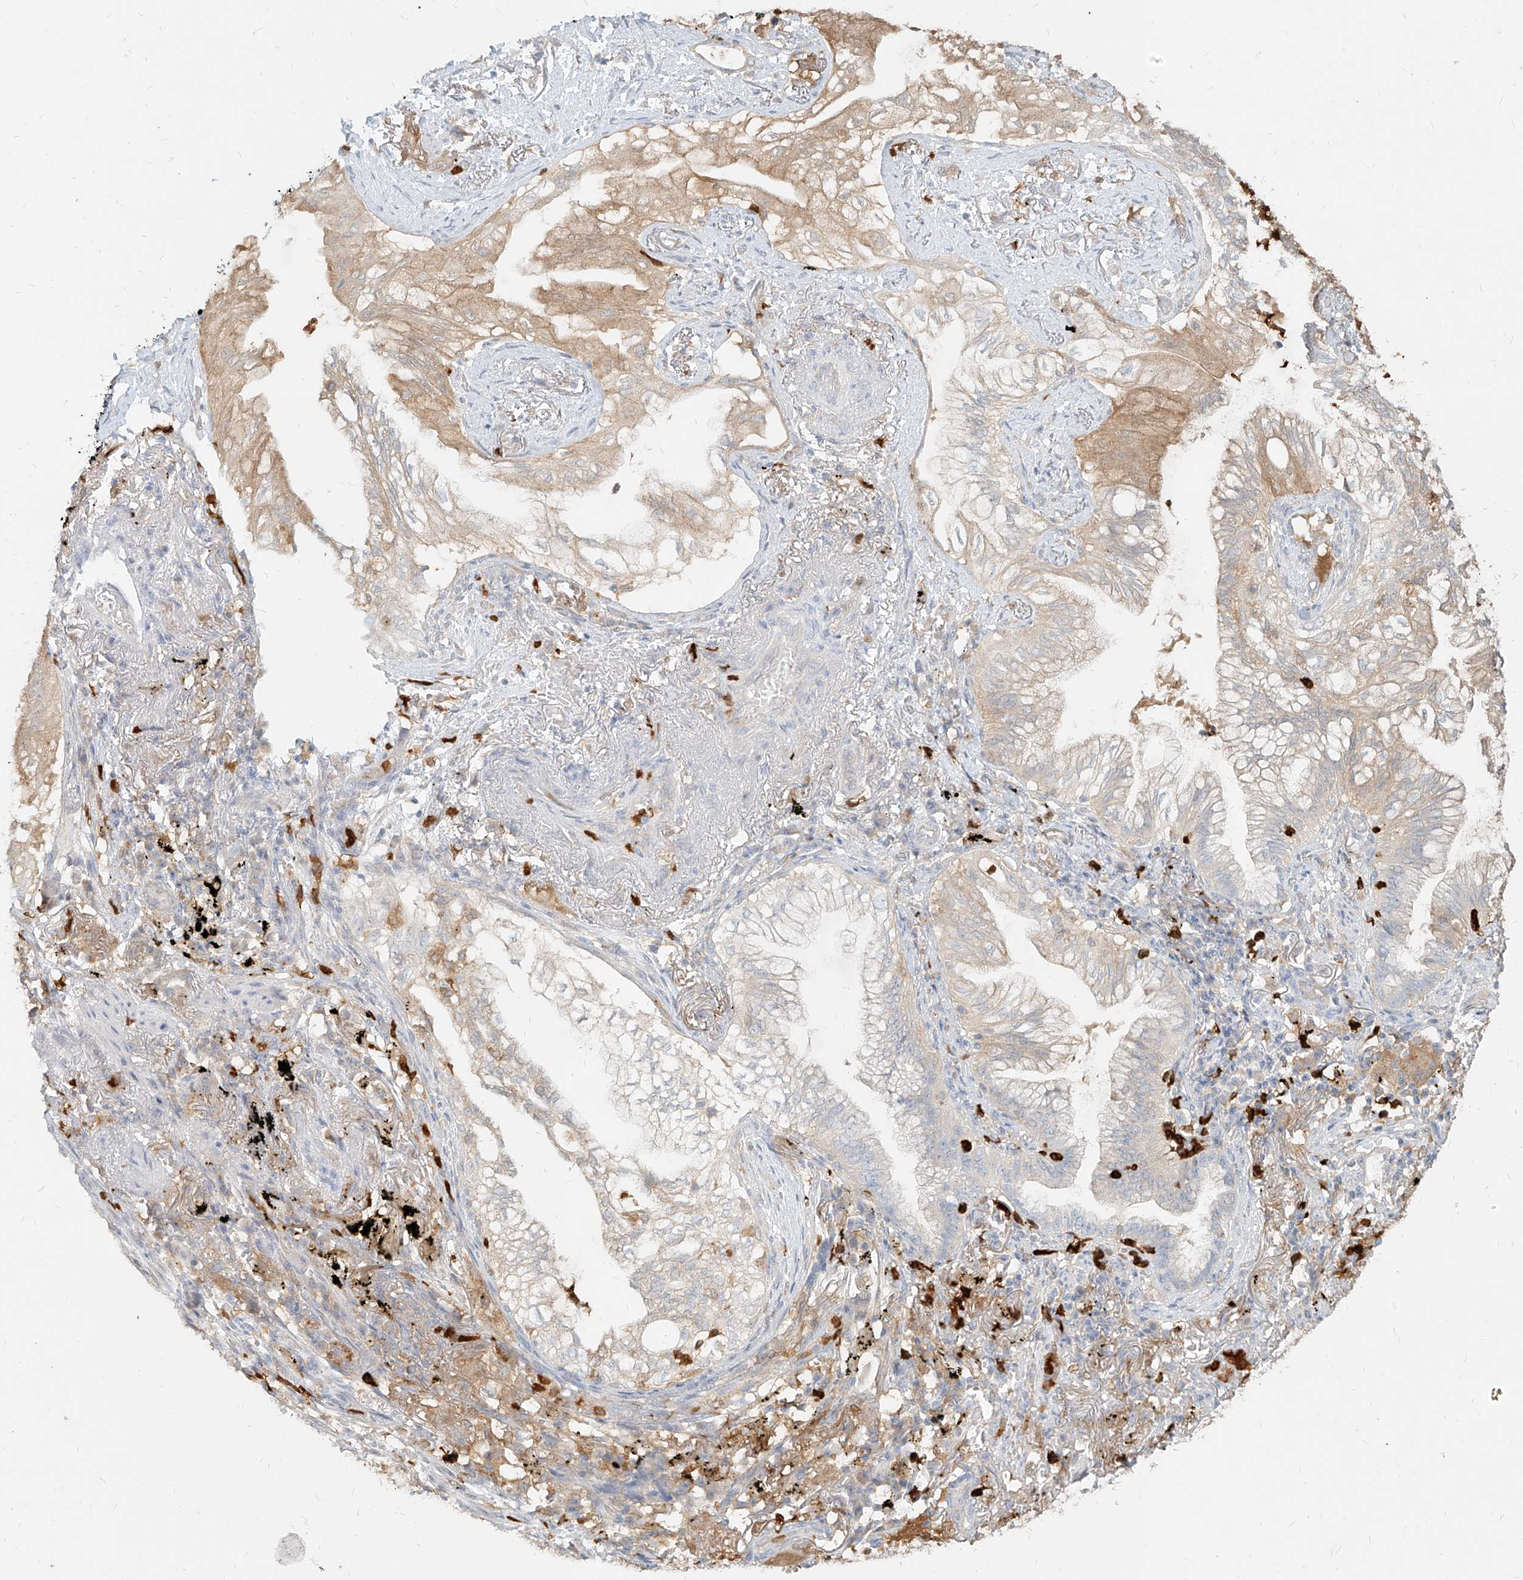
{"staining": {"intensity": "moderate", "quantity": "<25%", "location": "cytoplasmic/membranous"}, "tissue": "lung cancer", "cell_type": "Tumor cells", "image_type": "cancer", "snomed": [{"axis": "morphology", "description": "Adenocarcinoma, NOS"}, {"axis": "topography", "description": "Lung"}], "caption": "This photomicrograph shows IHC staining of adenocarcinoma (lung), with low moderate cytoplasmic/membranous staining in about <25% of tumor cells.", "gene": "PGD", "patient": {"sex": "female", "age": 70}}